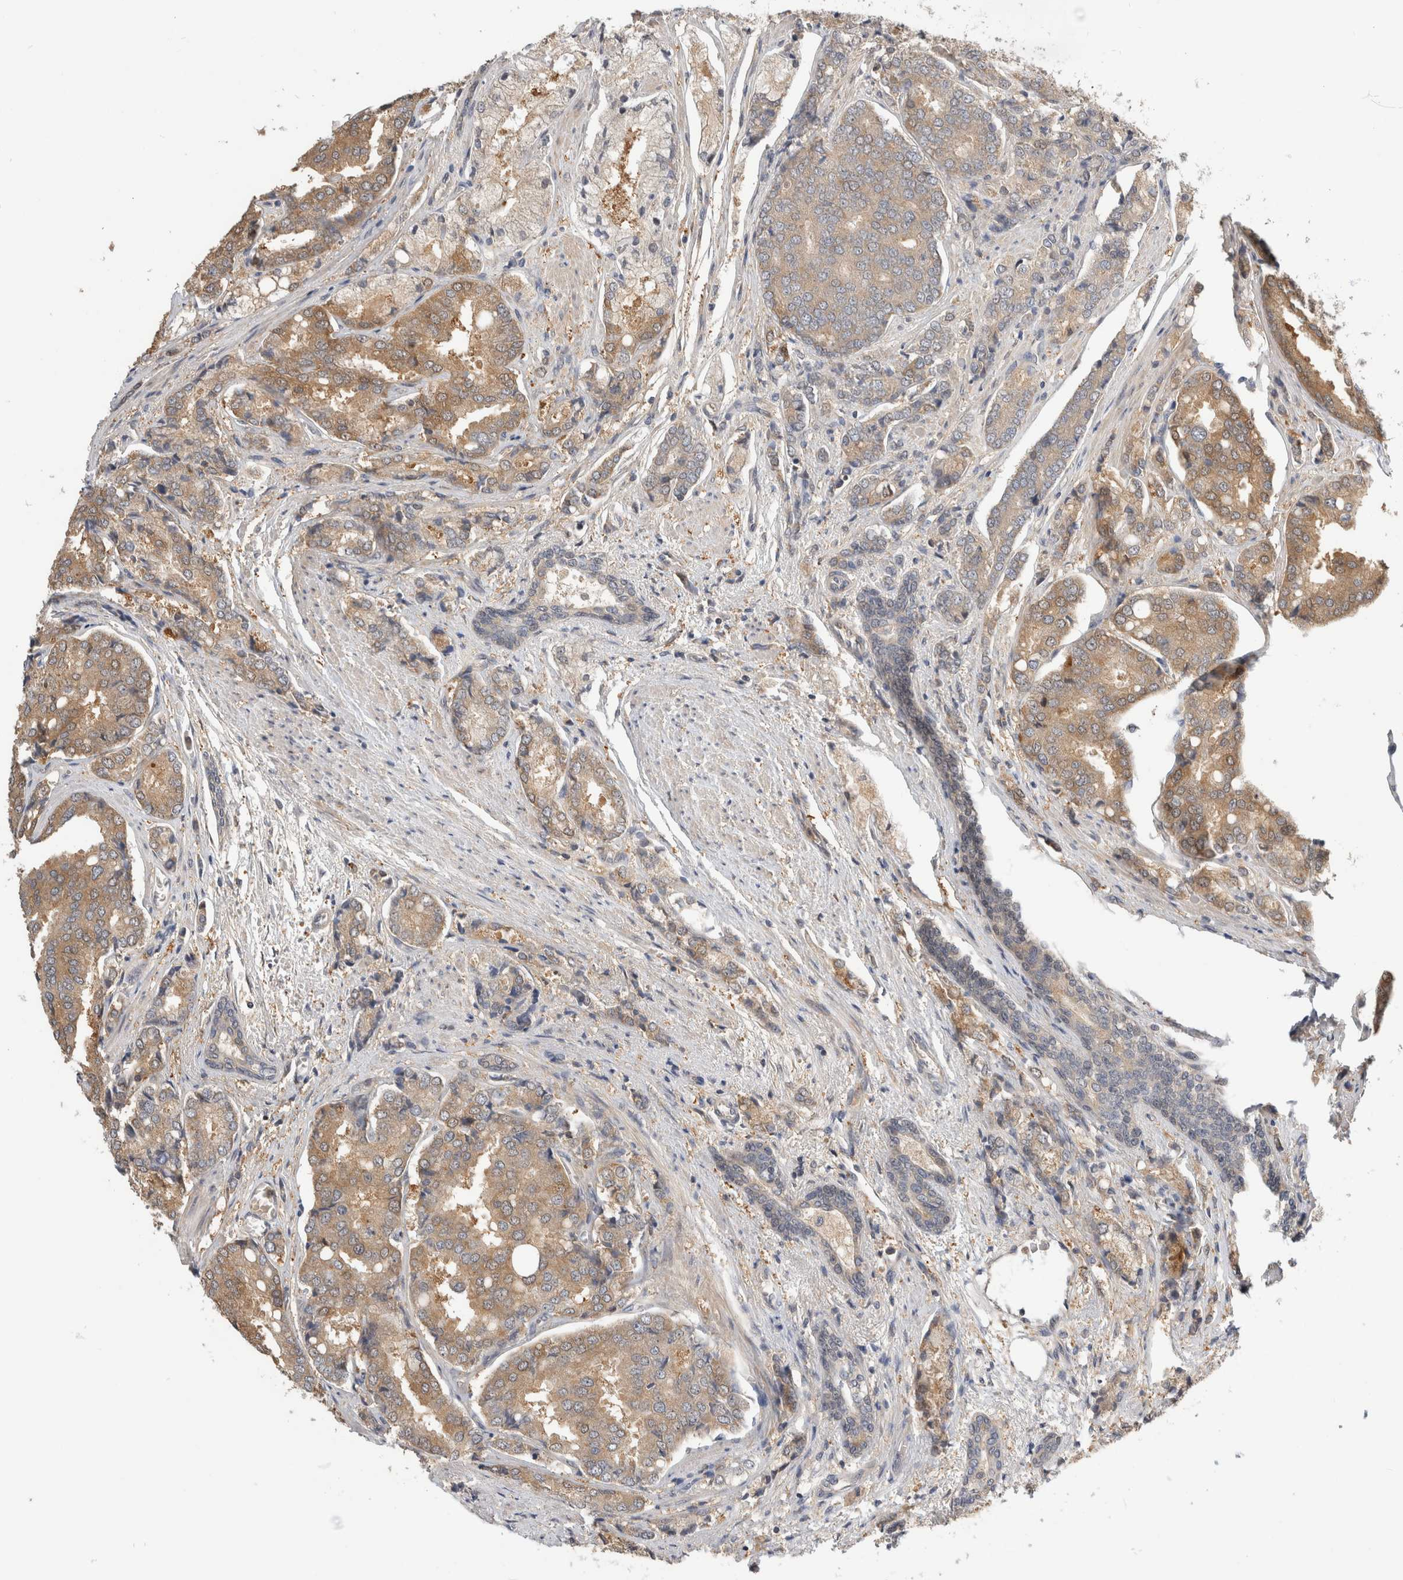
{"staining": {"intensity": "moderate", "quantity": ">75%", "location": "cytoplasmic/membranous"}, "tissue": "prostate cancer", "cell_type": "Tumor cells", "image_type": "cancer", "snomed": [{"axis": "morphology", "description": "Adenocarcinoma, High grade"}, {"axis": "topography", "description": "Prostate"}], "caption": "About >75% of tumor cells in human prostate cancer (adenocarcinoma (high-grade)) show moderate cytoplasmic/membranous protein staining as visualized by brown immunohistochemical staining.", "gene": "PGM1", "patient": {"sex": "male", "age": 50}}